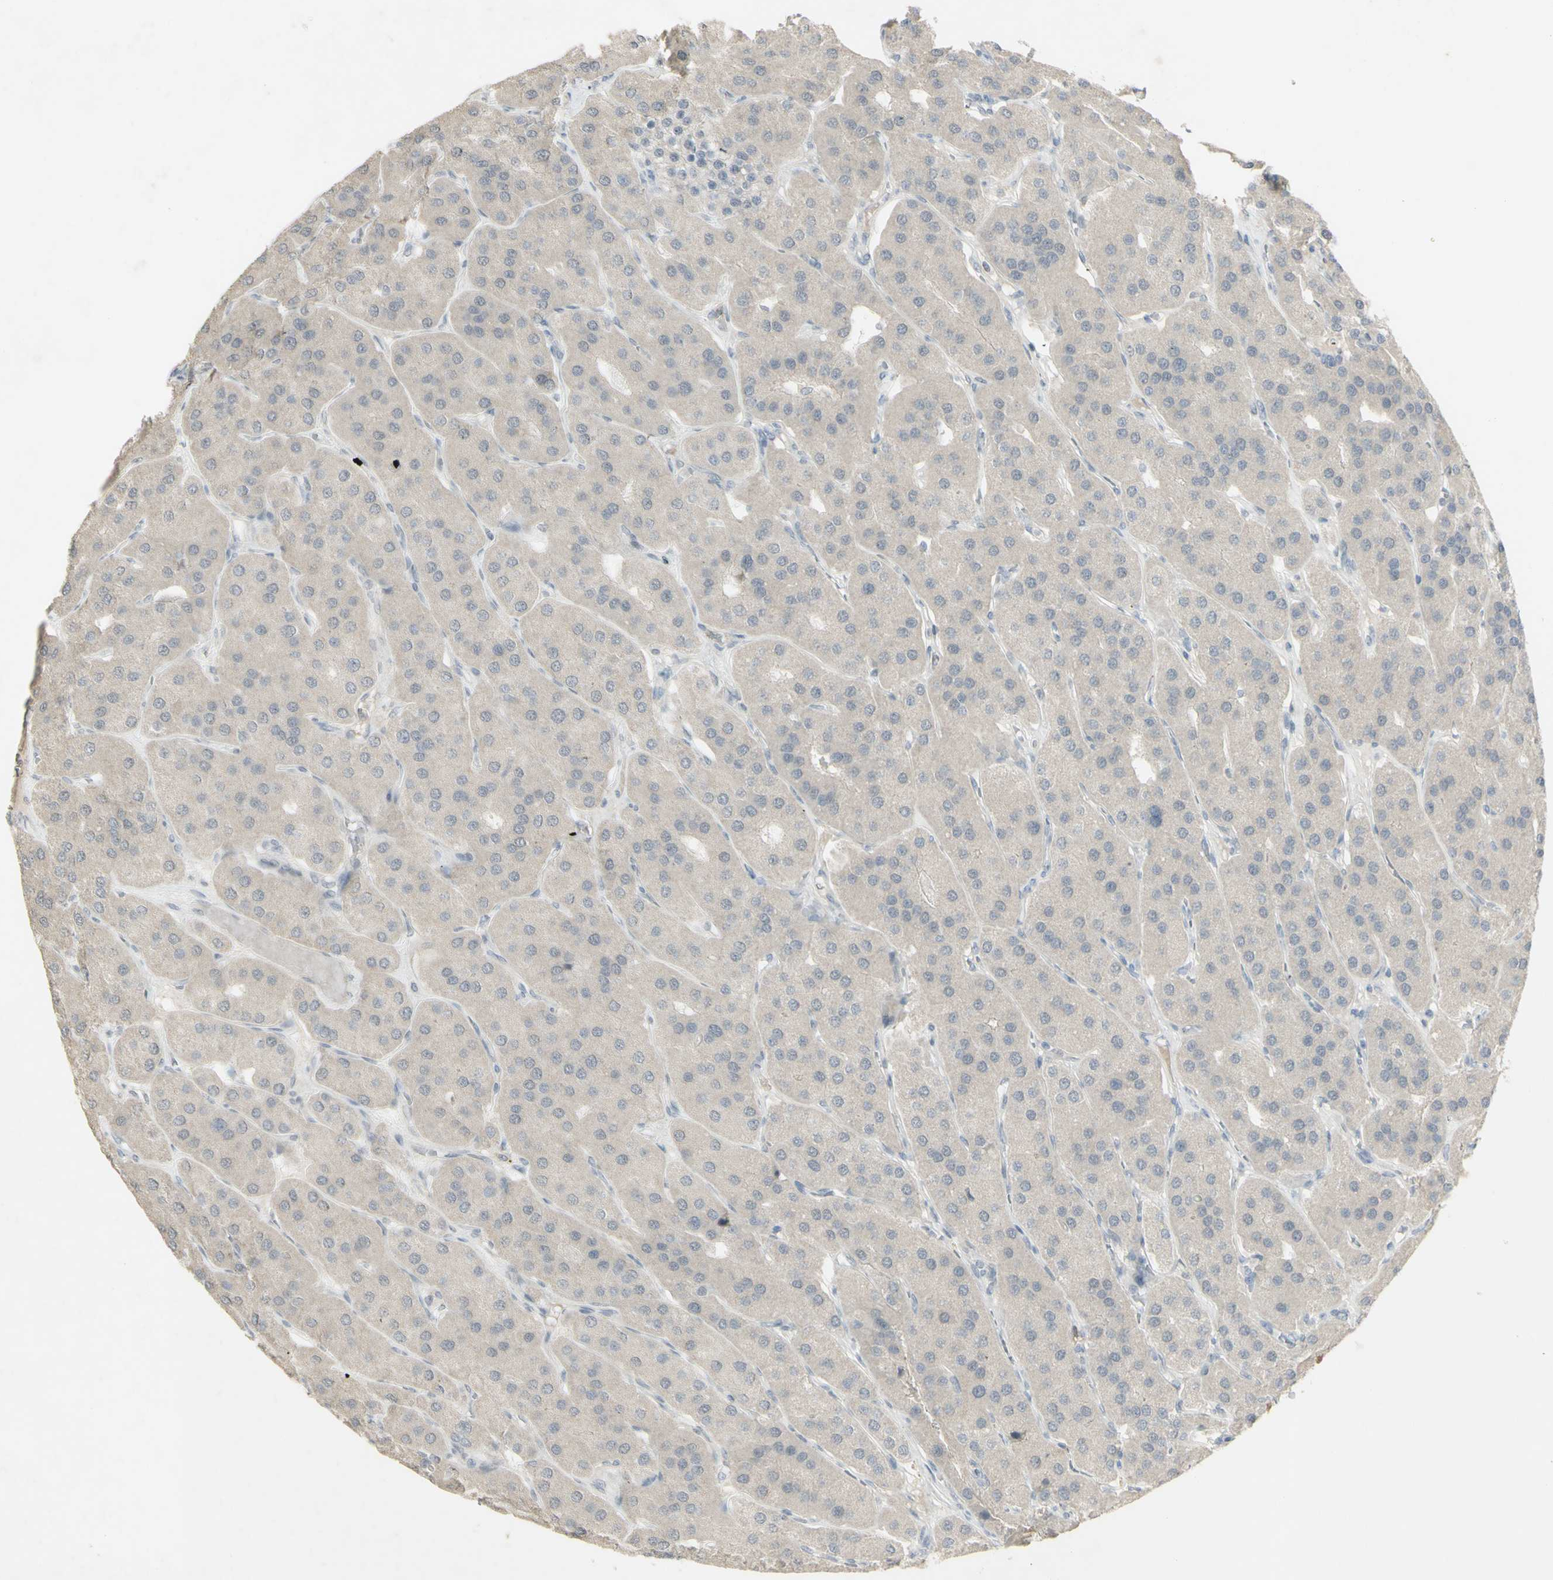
{"staining": {"intensity": "weak", "quantity": "25%-75%", "location": "cytoplasmic/membranous"}, "tissue": "parathyroid gland", "cell_type": "Glandular cells", "image_type": "normal", "snomed": [{"axis": "morphology", "description": "Normal tissue, NOS"}, {"axis": "morphology", "description": "Adenoma, NOS"}, {"axis": "topography", "description": "Parathyroid gland"}], "caption": "This image demonstrates normal parathyroid gland stained with IHC to label a protein in brown. The cytoplasmic/membranous of glandular cells show weak positivity for the protein. Nuclei are counter-stained blue.", "gene": "C1orf116", "patient": {"sex": "female", "age": 86}}